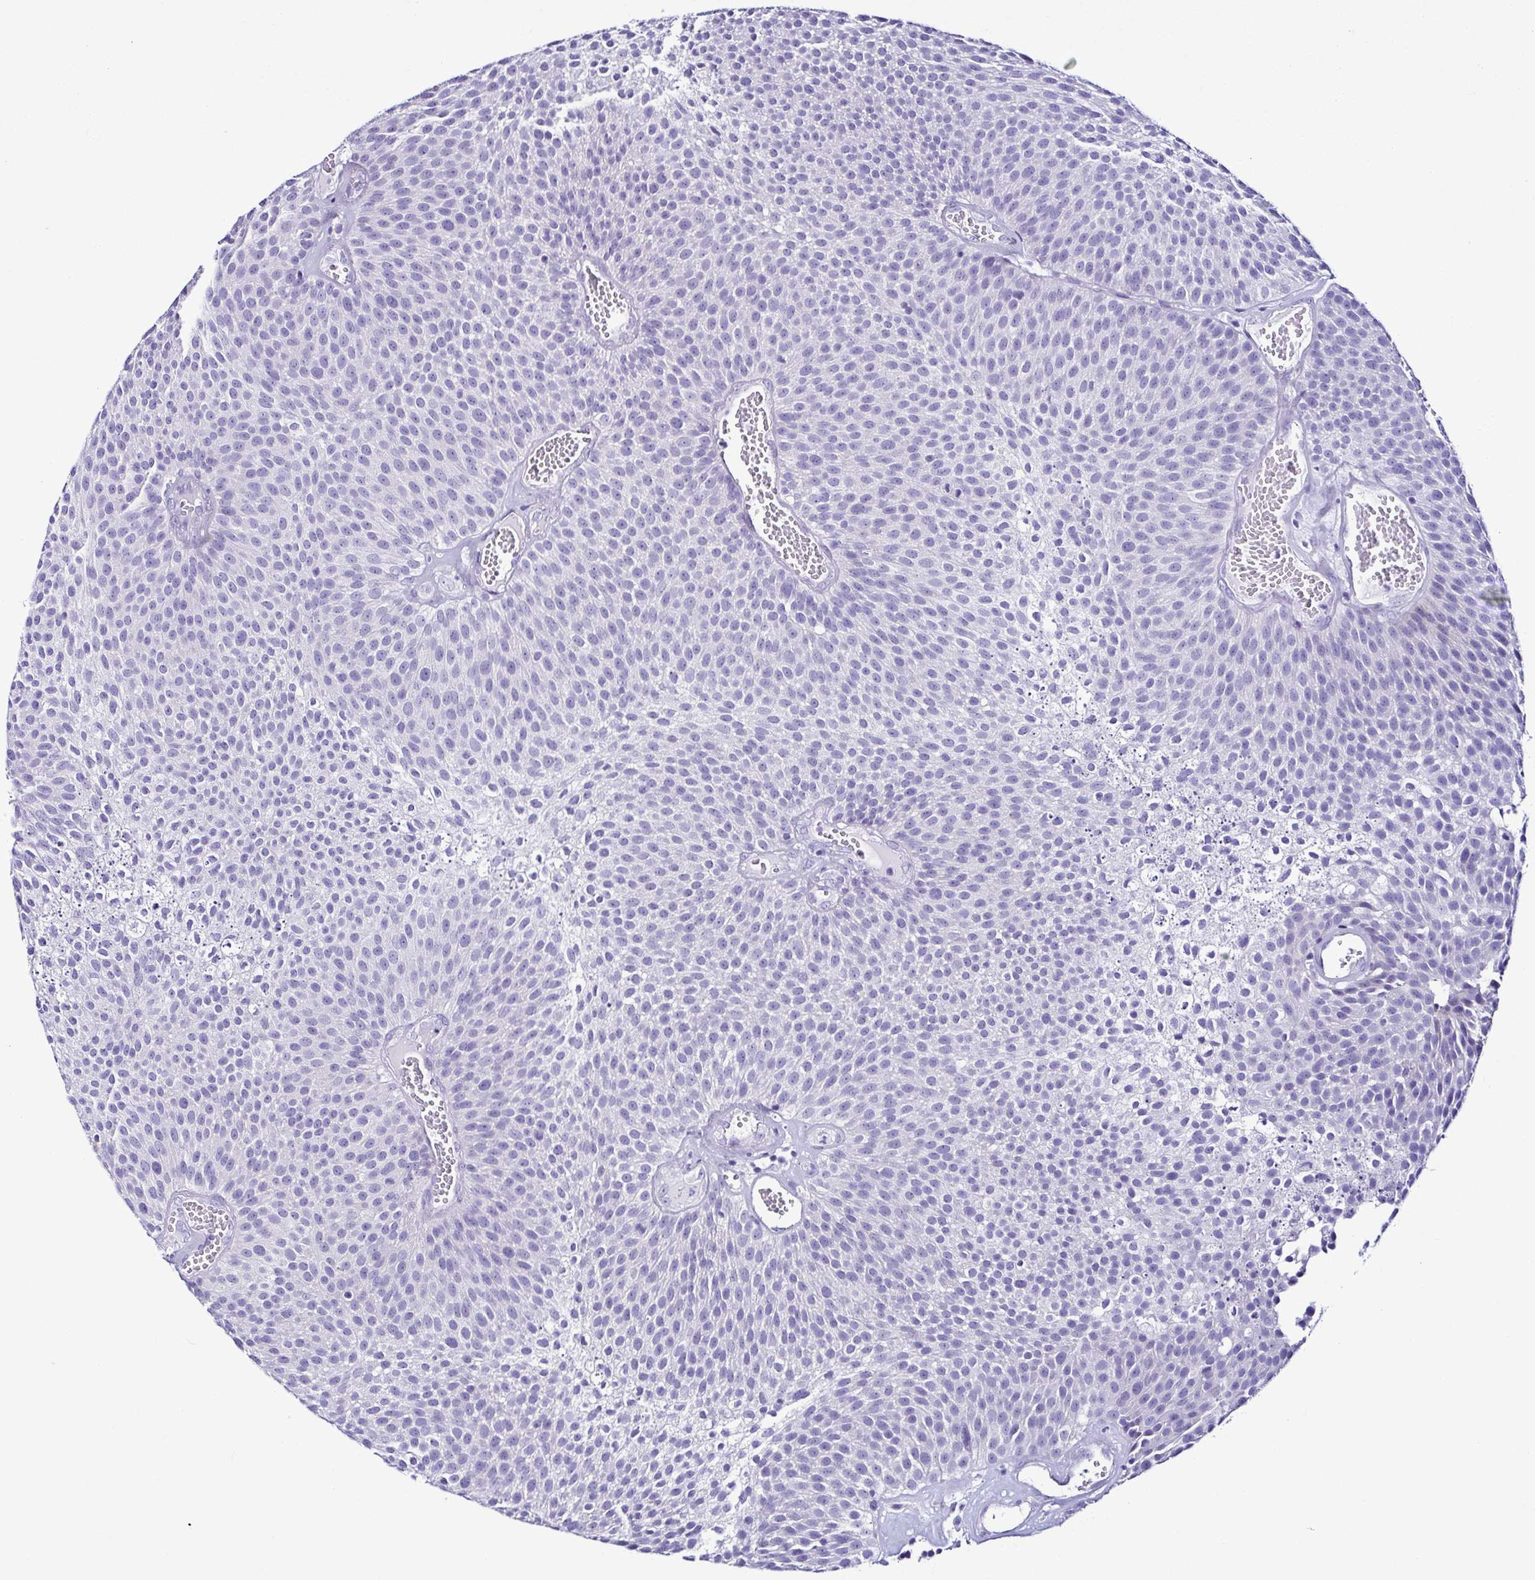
{"staining": {"intensity": "negative", "quantity": "none", "location": "none"}, "tissue": "urothelial cancer", "cell_type": "Tumor cells", "image_type": "cancer", "snomed": [{"axis": "morphology", "description": "Urothelial carcinoma, Low grade"}, {"axis": "topography", "description": "Urinary bladder"}], "caption": "IHC histopathology image of neoplastic tissue: urothelial carcinoma (low-grade) stained with DAB (3,3'-diaminobenzidine) exhibits no significant protein expression in tumor cells. (DAB (3,3'-diaminobenzidine) immunohistochemistry, high magnification).", "gene": "SRL", "patient": {"sex": "female", "age": 79}}